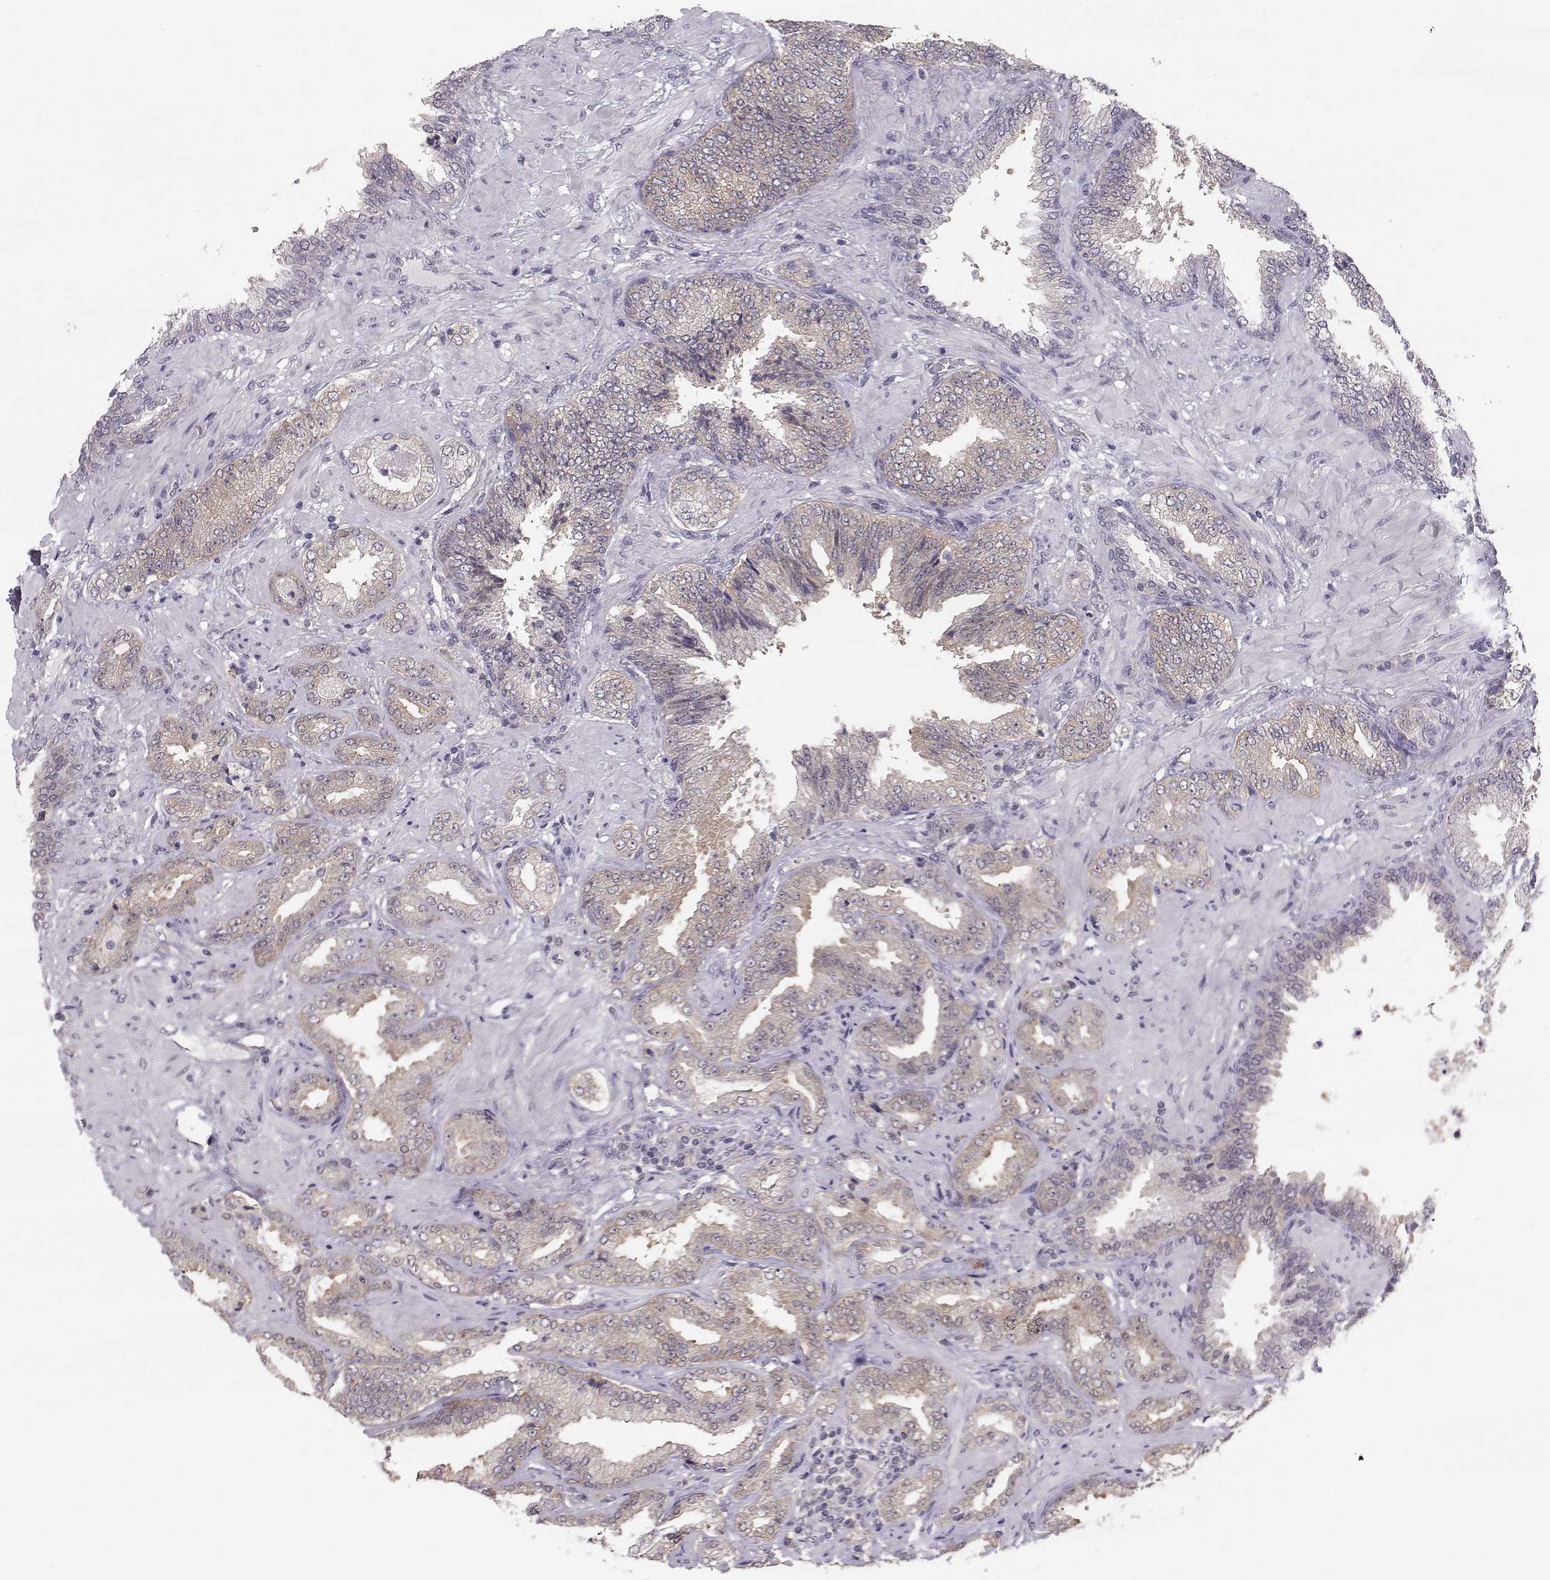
{"staining": {"intensity": "weak", "quantity": ">75%", "location": "cytoplasmic/membranous"}, "tissue": "prostate cancer", "cell_type": "Tumor cells", "image_type": "cancer", "snomed": [{"axis": "morphology", "description": "Adenocarcinoma, Low grade"}, {"axis": "topography", "description": "Prostate"}], "caption": "Protein positivity by IHC reveals weak cytoplasmic/membranous expression in about >75% of tumor cells in prostate adenocarcinoma (low-grade).", "gene": "KIF13B", "patient": {"sex": "male", "age": 68}}